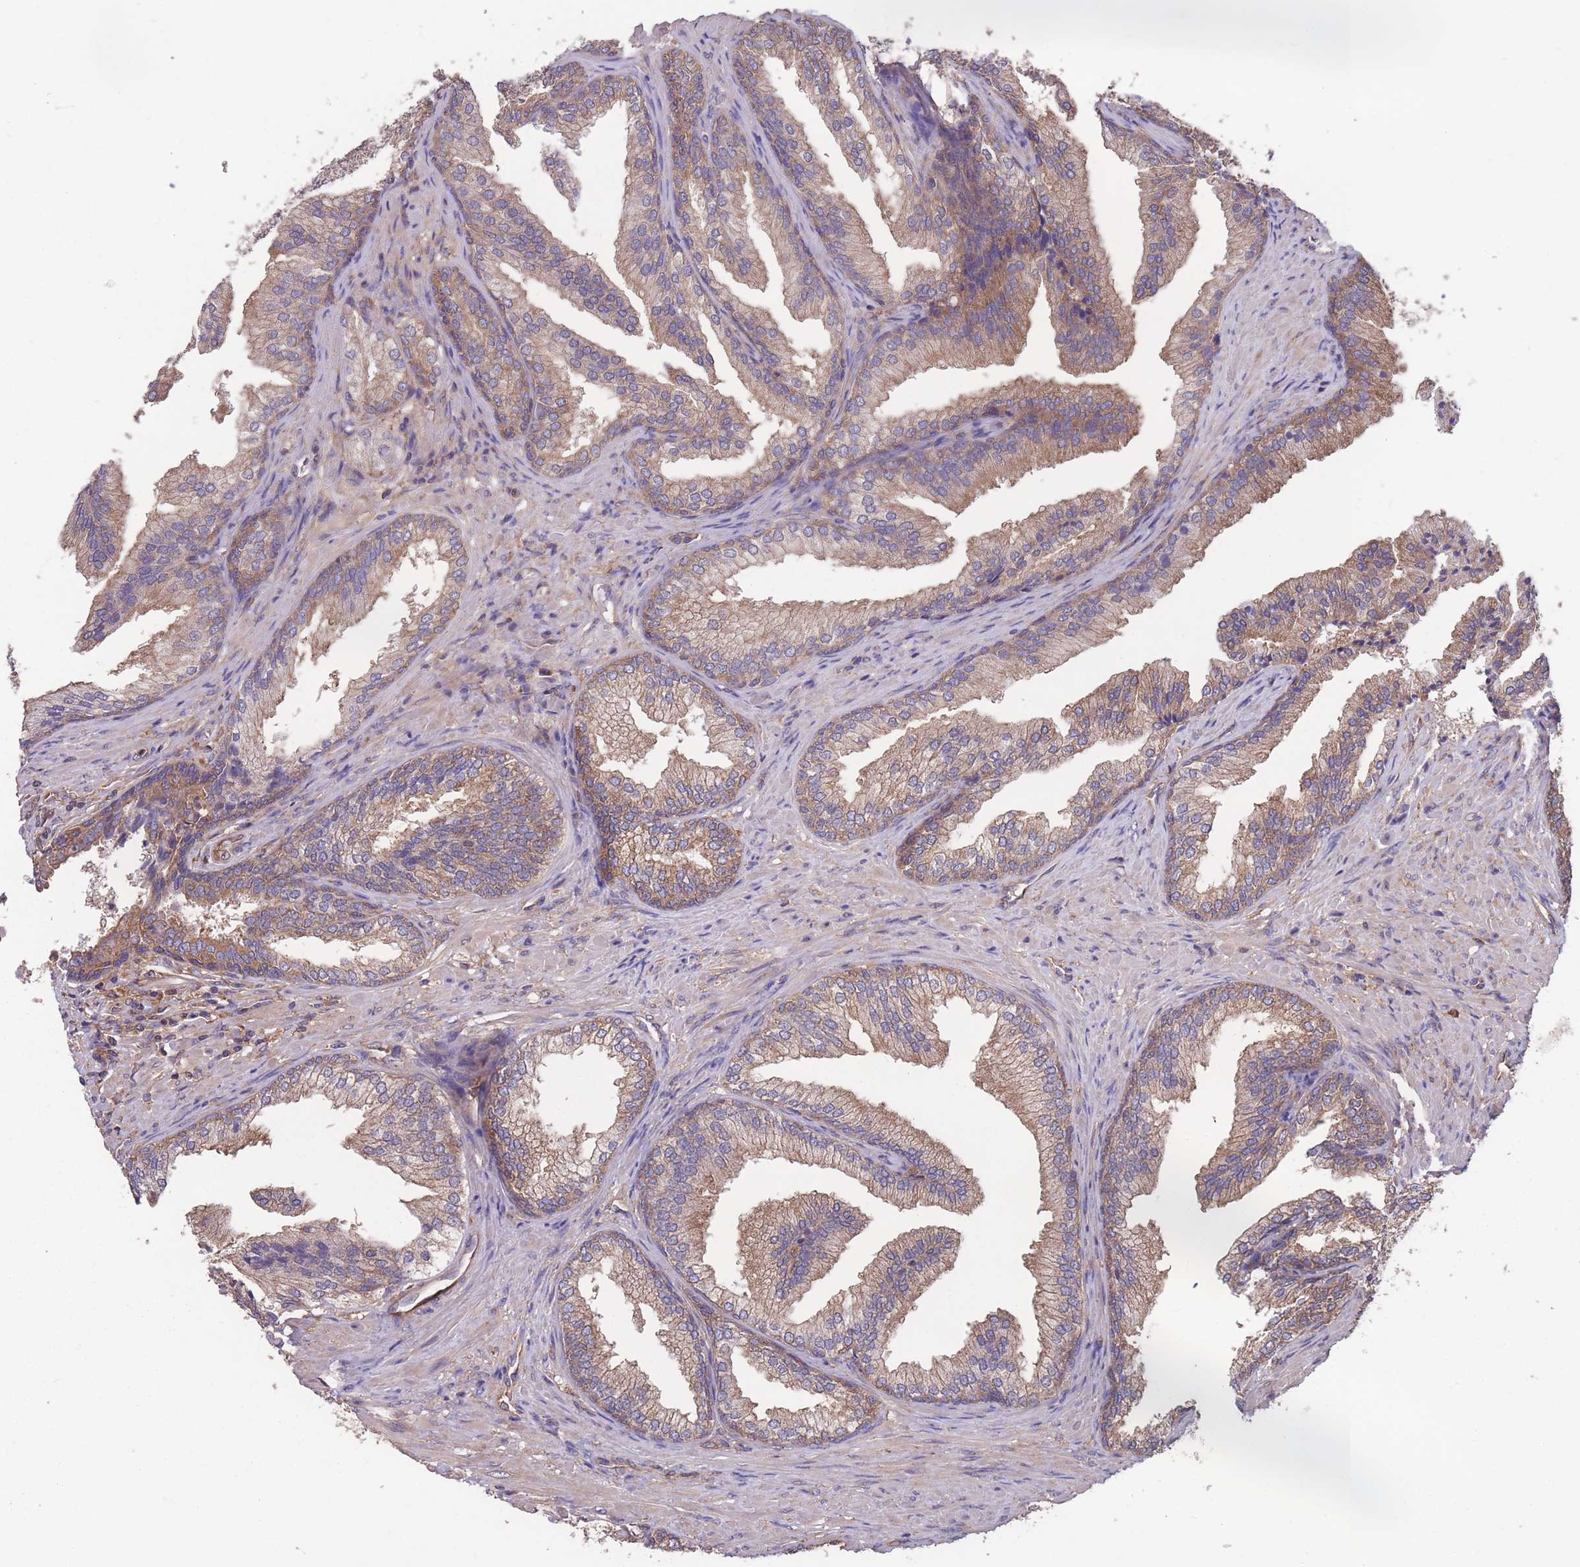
{"staining": {"intensity": "moderate", "quantity": ">75%", "location": "cytoplasmic/membranous"}, "tissue": "prostate", "cell_type": "Glandular cells", "image_type": "normal", "snomed": [{"axis": "morphology", "description": "Normal tissue, NOS"}, {"axis": "topography", "description": "Prostate"}], "caption": "Immunohistochemical staining of unremarkable prostate displays >75% levels of moderate cytoplasmic/membranous protein expression in about >75% of glandular cells. The protein is stained brown, and the nuclei are stained in blue (DAB IHC with brightfield microscopy, high magnification).", "gene": "ZPR1", "patient": {"sex": "male", "age": 76}}